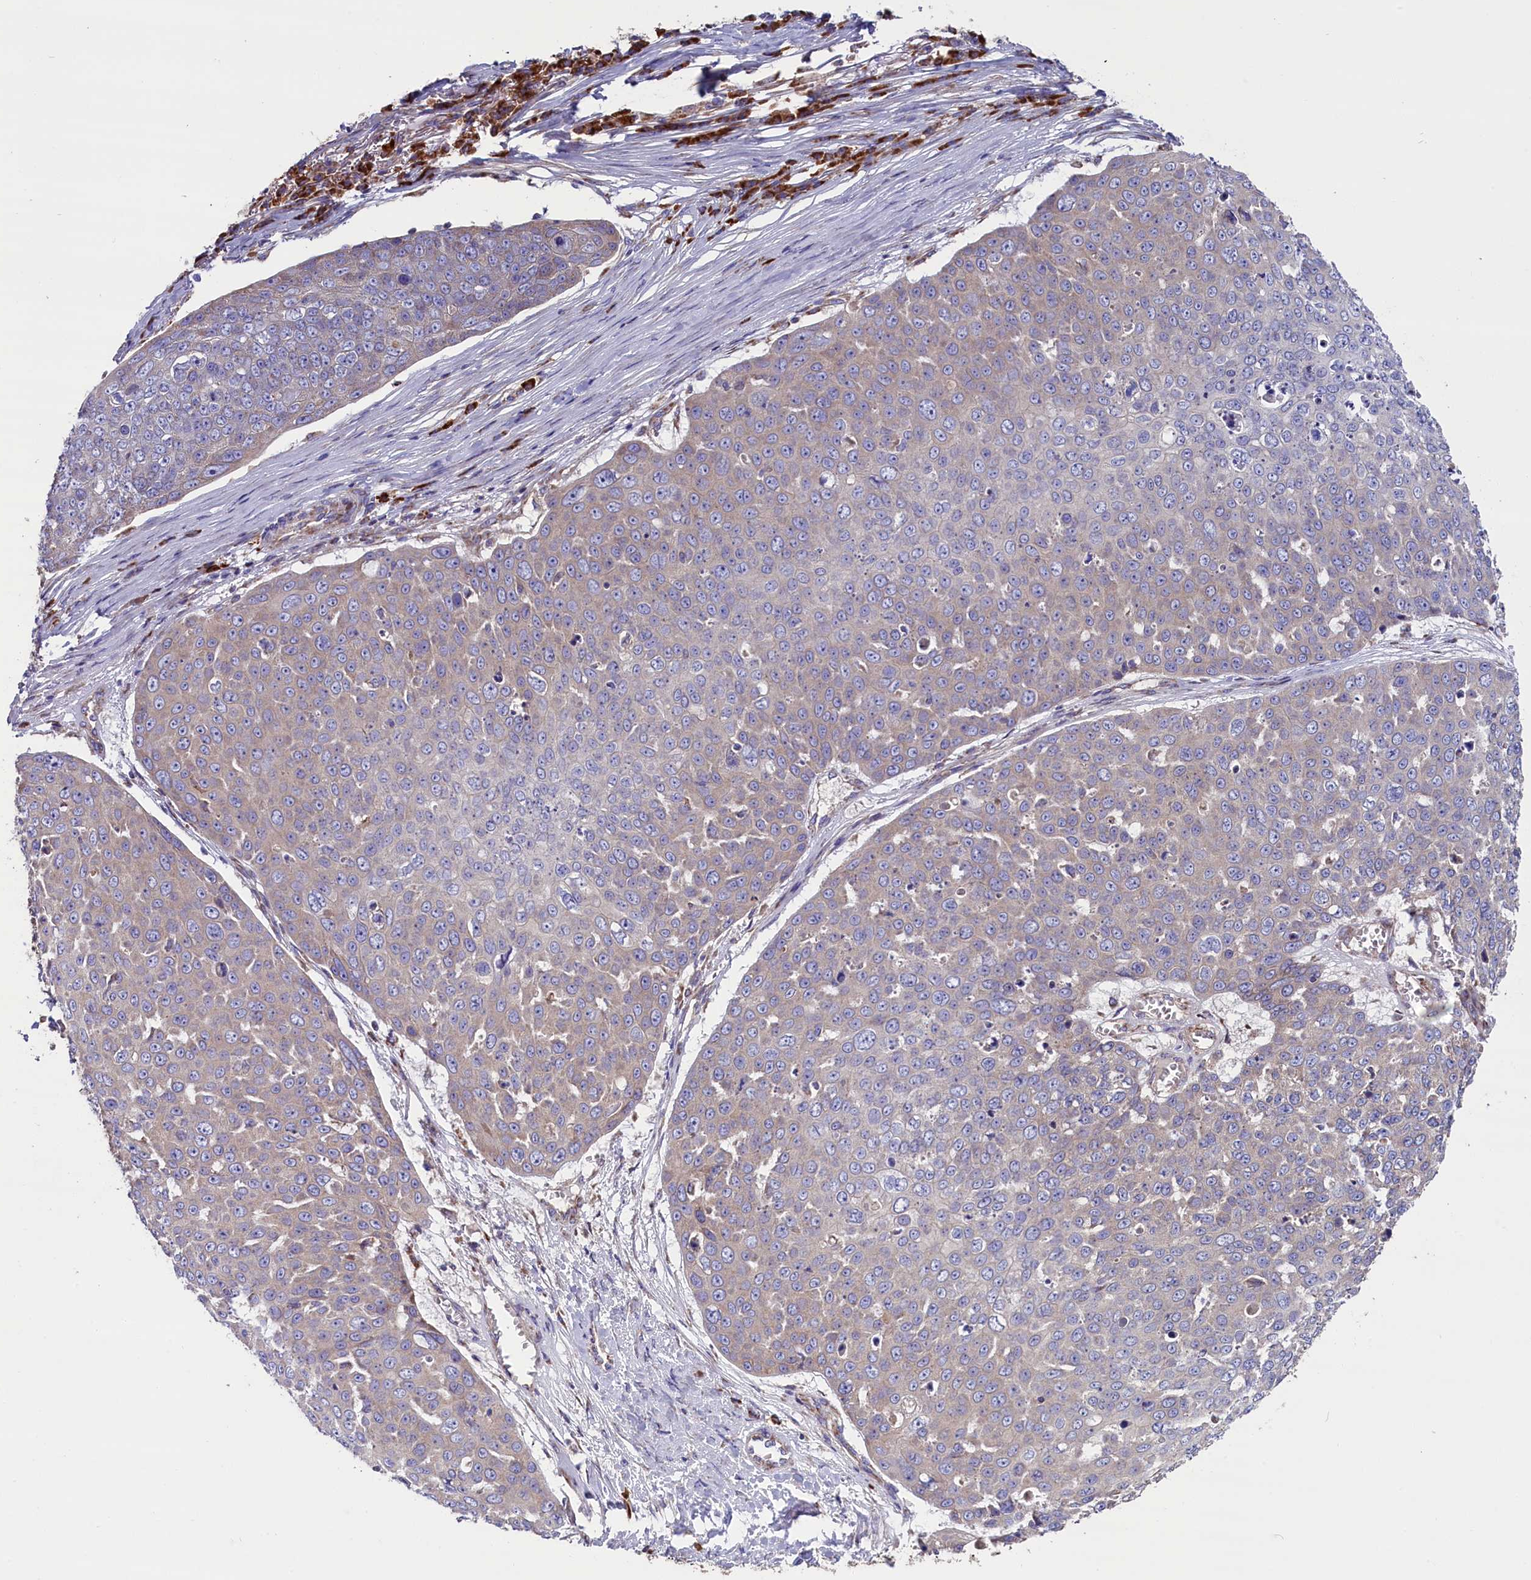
{"staining": {"intensity": "negative", "quantity": "none", "location": "none"}, "tissue": "skin cancer", "cell_type": "Tumor cells", "image_type": "cancer", "snomed": [{"axis": "morphology", "description": "Squamous cell carcinoma, NOS"}, {"axis": "topography", "description": "Skin"}], "caption": "Immunohistochemistry micrograph of neoplastic tissue: human skin cancer stained with DAB demonstrates no significant protein positivity in tumor cells. Nuclei are stained in blue.", "gene": "ZSWIM1", "patient": {"sex": "male", "age": 71}}